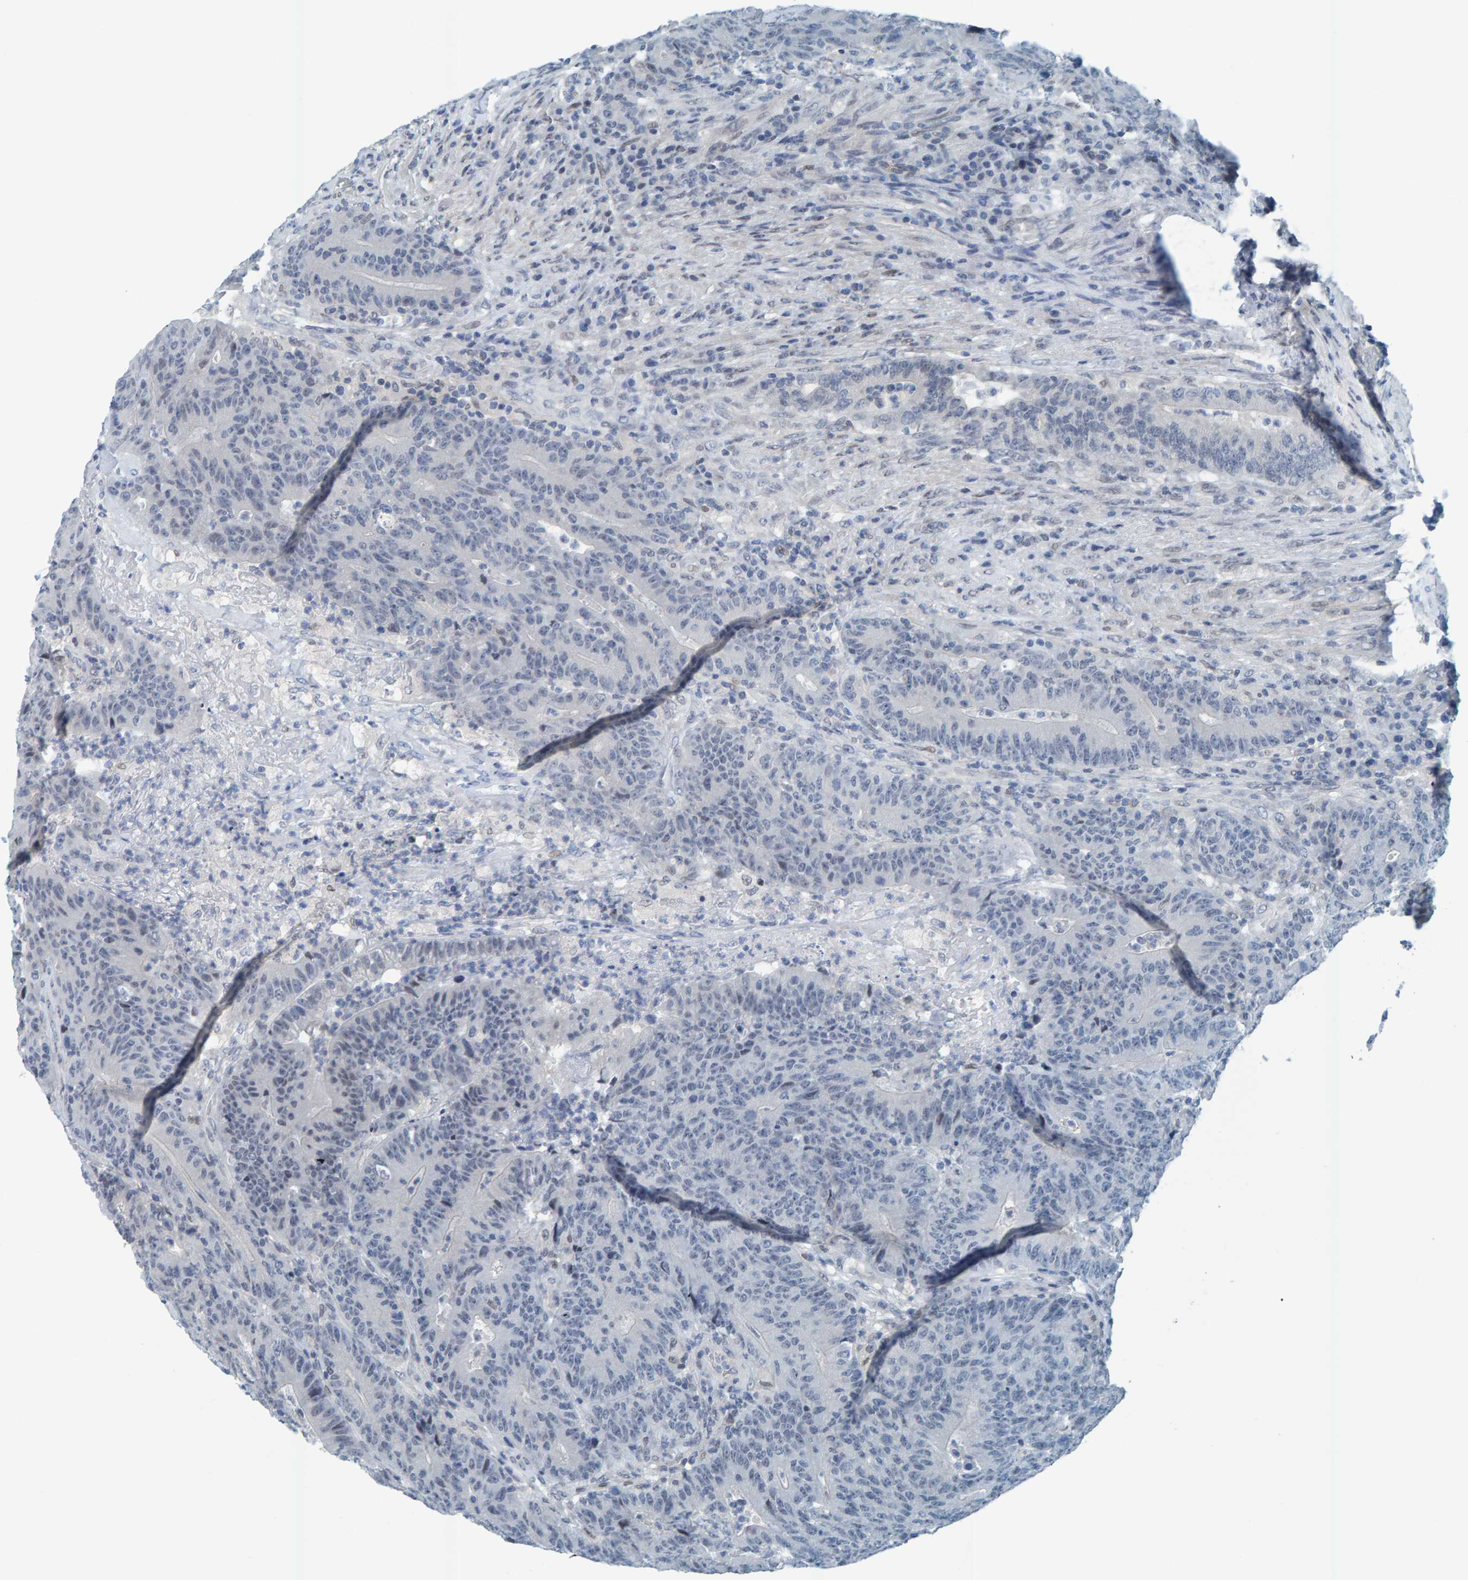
{"staining": {"intensity": "negative", "quantity": "none", "location": "none"}, "tissue": "colorectal cancer", "cell_type": "Tumor cells", "image_type": "cancer", "snomed": [{"axis": "morphology", "description": "Normal tissue, NOS"}, {"axis": "morphology", "description": "Adenocarcinoma, NOS"}, {"axis": "topography", "description": "Colon"}], "caption": "DAB immunohistochemical staining of colorectal cancer shows no significant staining in tumor cells. (DAB (3,3'-diaminobenzidine) immunohistochemistry (IHC) visualized using brightfield microscopy, high magnification).", "gene": "CNP", "patient": {"sex": "female", "age": 75}}